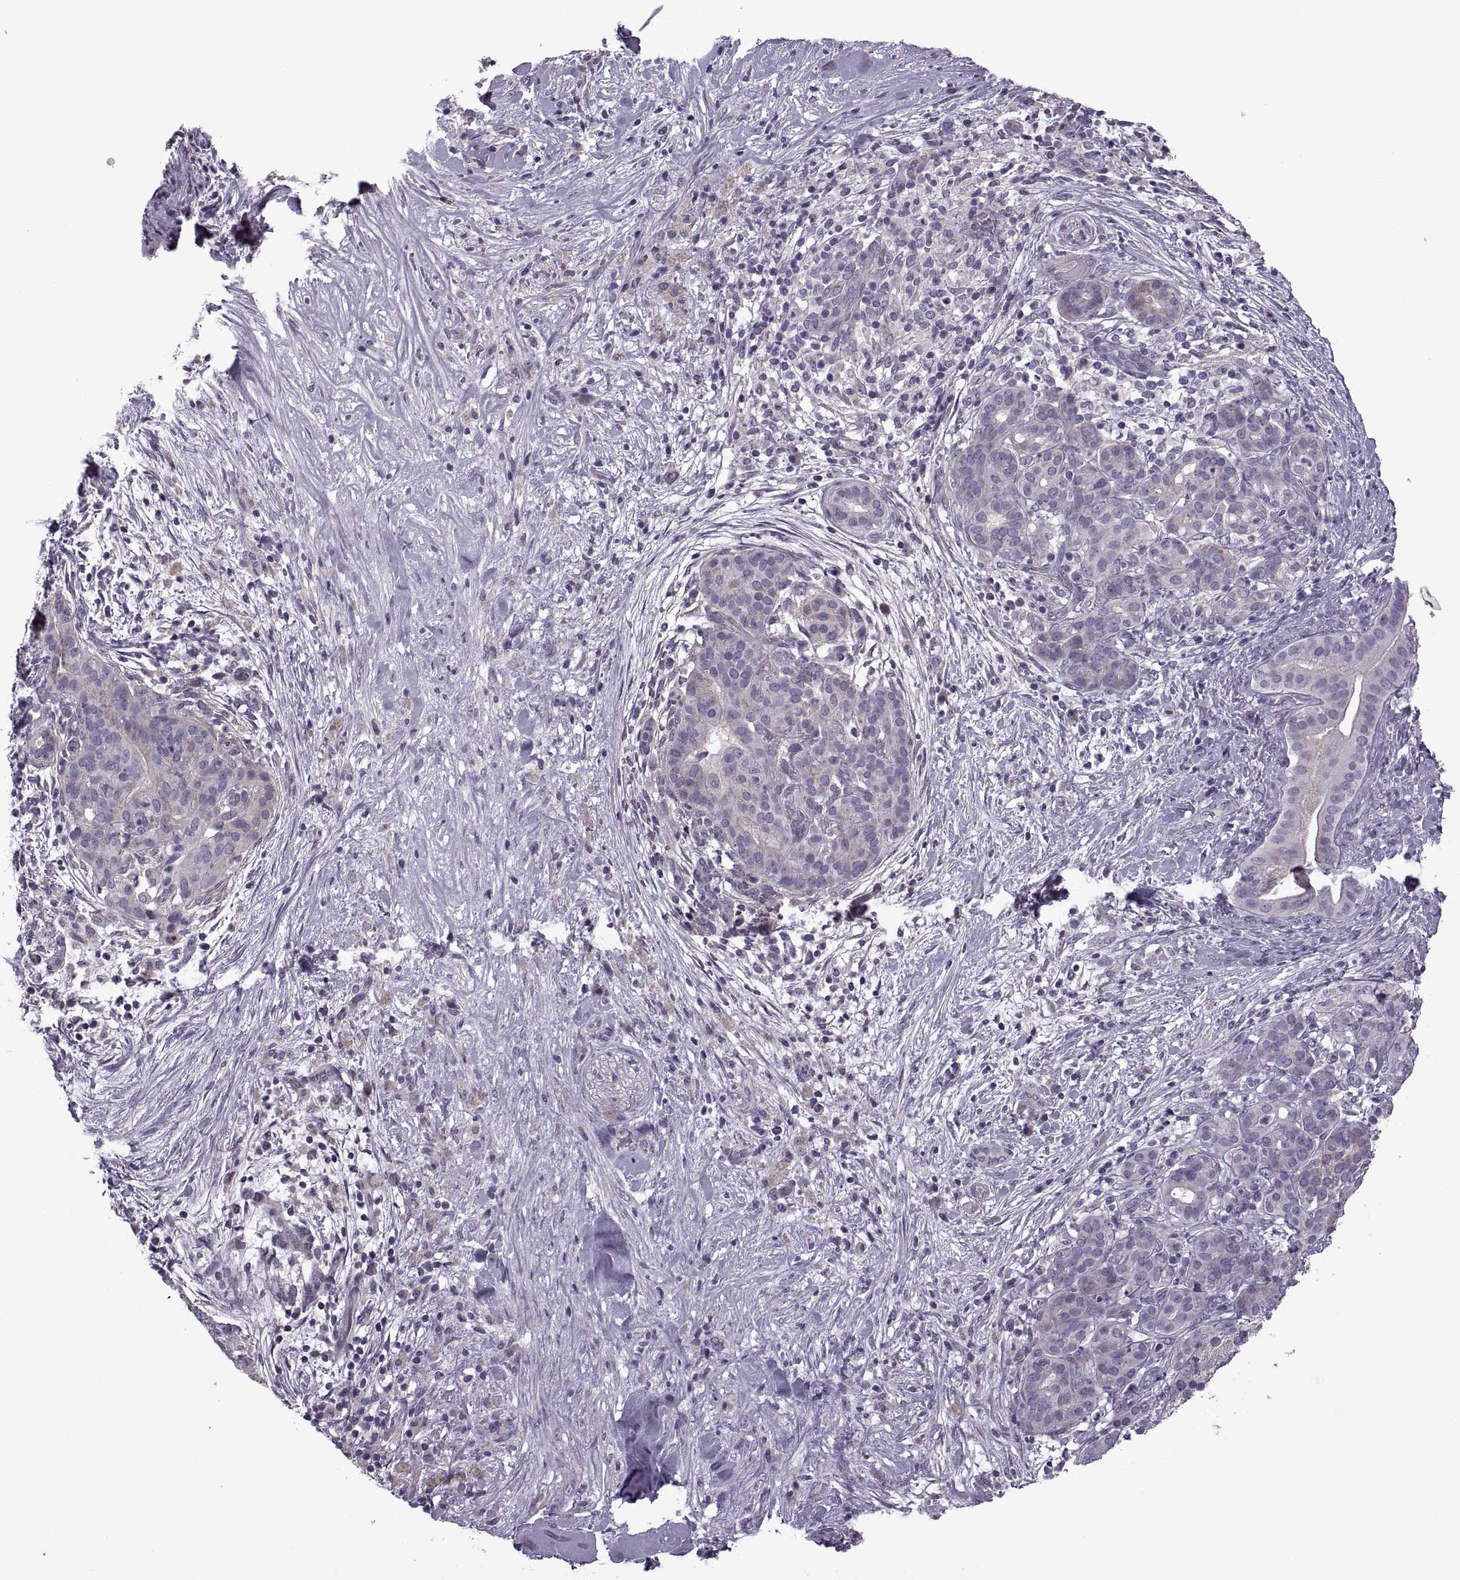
{"staining": {"intensity": "negative", "quantity": "none", "location": "none"}, "tissue": "pancreatic cancer", "cell_type": "Tumor cells", "image_type": "cancer", "snomed": [{"axis": "morphology", "description": "Adenocarcinoma, NOS"}, {"axis": "topography", "description": "Pancreas"}], "caption": "The photomicrograph shows no significant staining in tumor cells of pancreatic cancer (adenocarcinoma).", "gene": "RIPK4", "patient": {"sex": "male", "age": 44}}